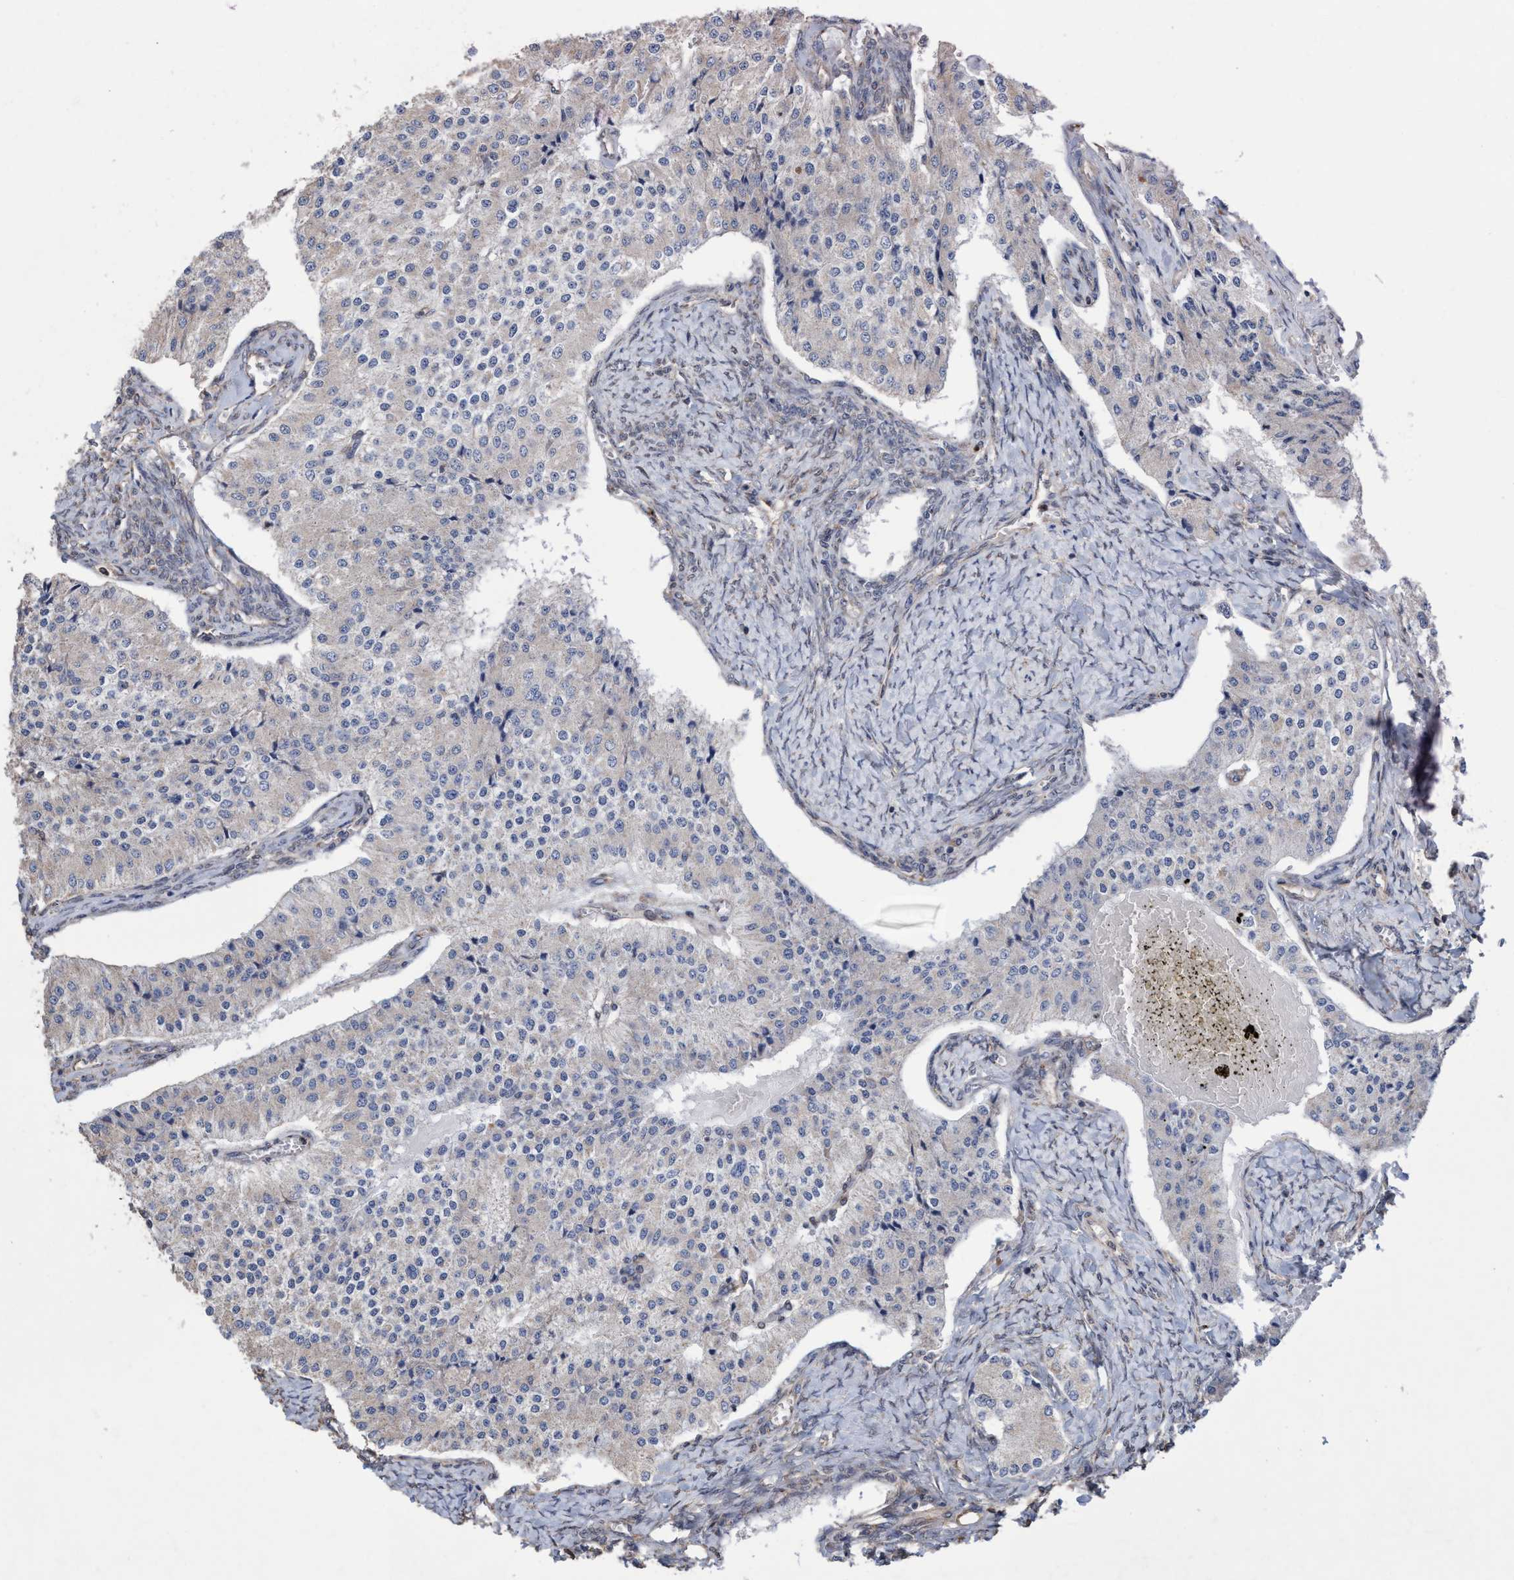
{"staining": {"intensity": "negative", "quantity": "none", "location": "none"}, "tissue": "carcinoid", "cell_type": "Tumor cells", "image_type": "cancer", "snomed": [{"axis": "morphology", "description": "Carcinoid, malignant, NOS"}, {"axis": "topography", "description": "Colon"}], "caption": "Carcinoid (malignant) was stained to show a protein in brown. There is no significant staining in tumor cells.", "gene": "BICD2", "patient": {"sex": "female", "age": 52}}